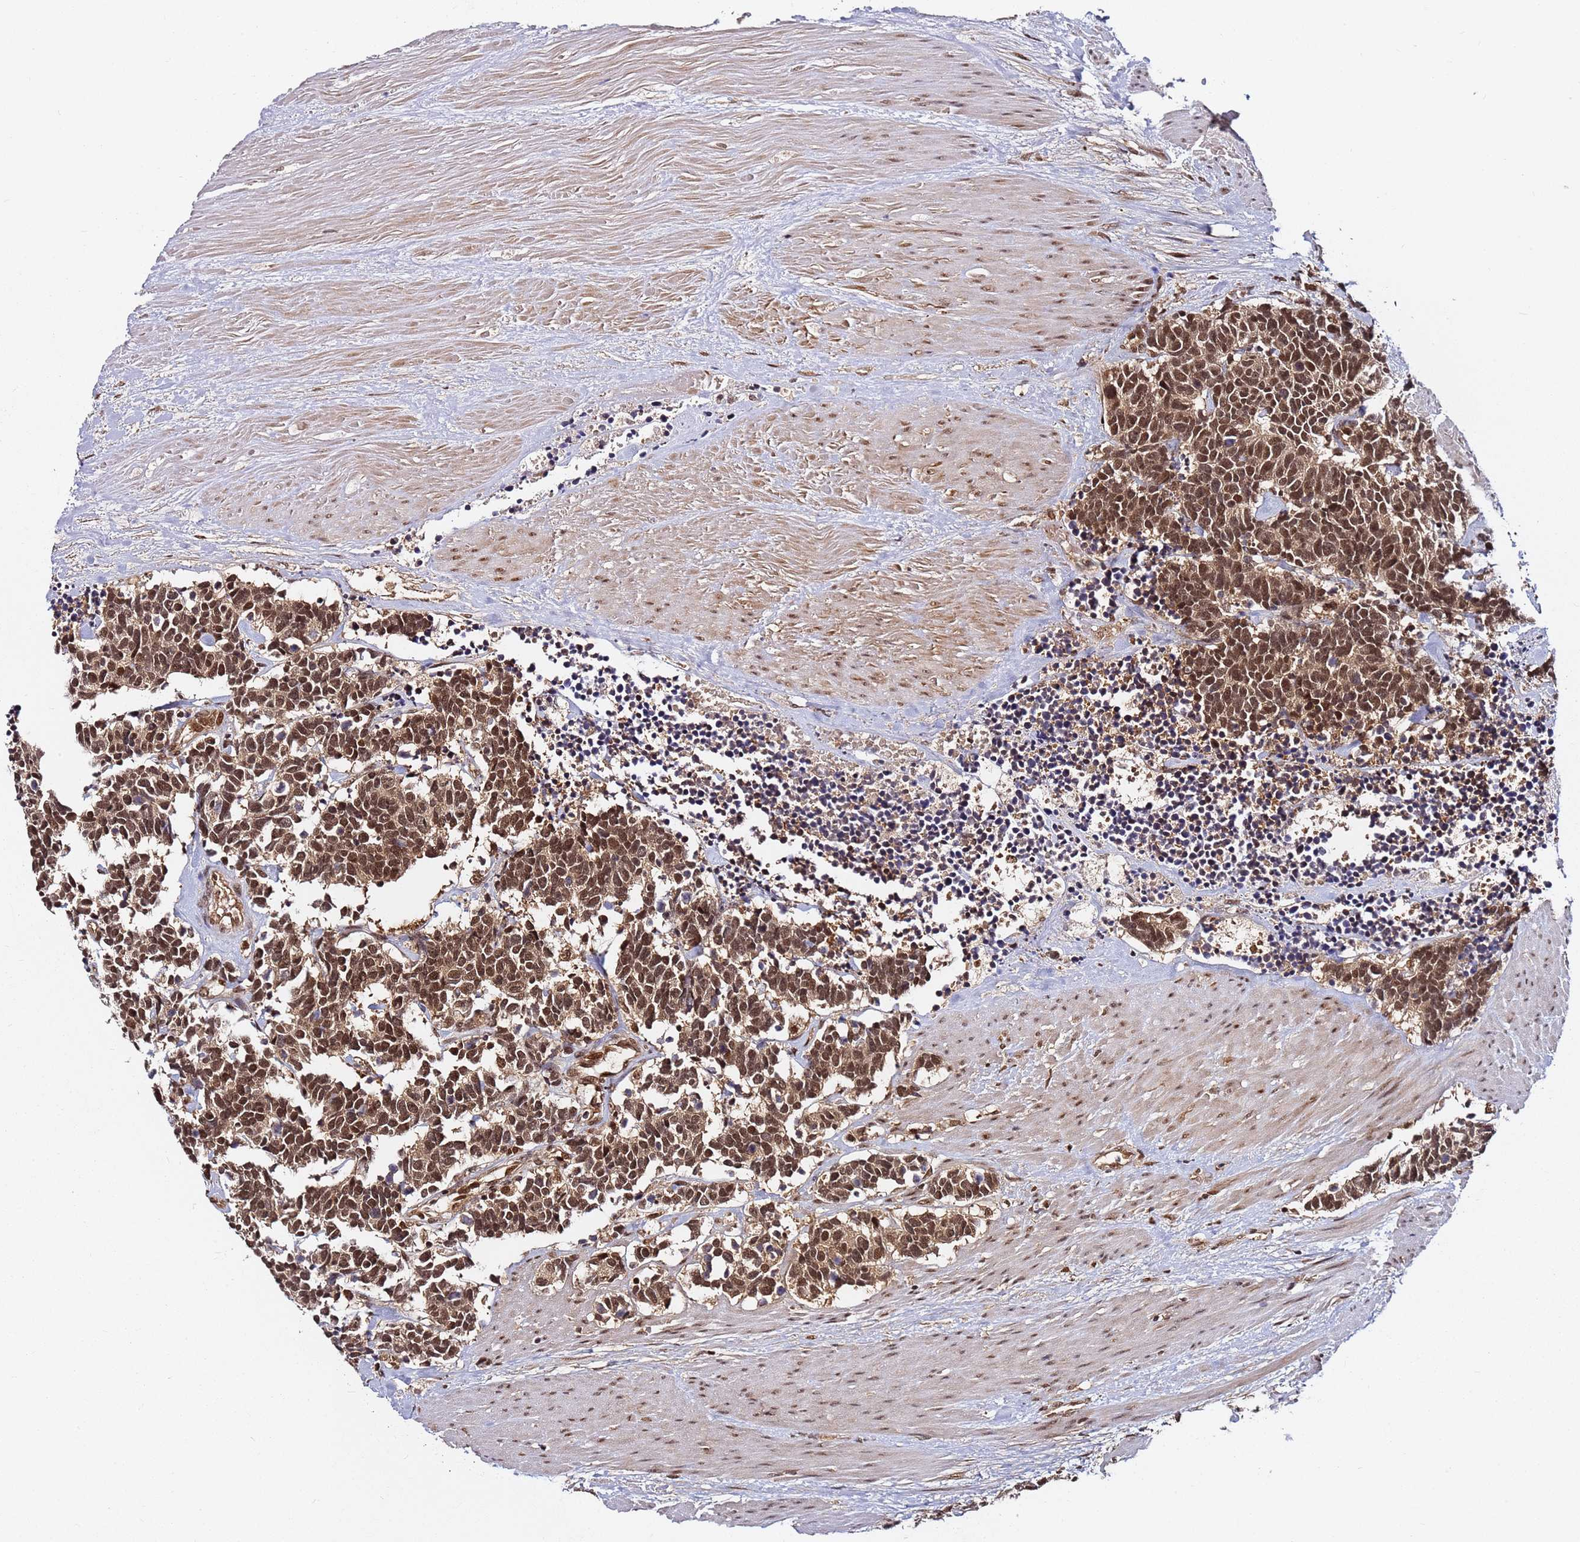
{"staining": {"intensity": "moderate", "quantity": ">75%", "location": "cytoplasmic/membranous,nuclear"}, "tissue": "carcinoid", "cell_type": "Tumor cells", "image_type": "cancer", "snomed": [{"axis": "morphology", "description": "Carcinoma, NOS"}, {"axis": "morphology", "description": "Carcinoid, malignant, NOS"}, {"axis": "topography", "description": "Urinary bladder"}], "caption": "Immunohistochemistry (IHC) (DAB (3,3'-diaminobenzidine)) staining of carcinoid exhibits moderate cytoplasmic/membranous and nuclear protein positivity in about >75% of tumor cells.", "gene": "RGS18", "patient": {"sex": "male", "age": 57}}